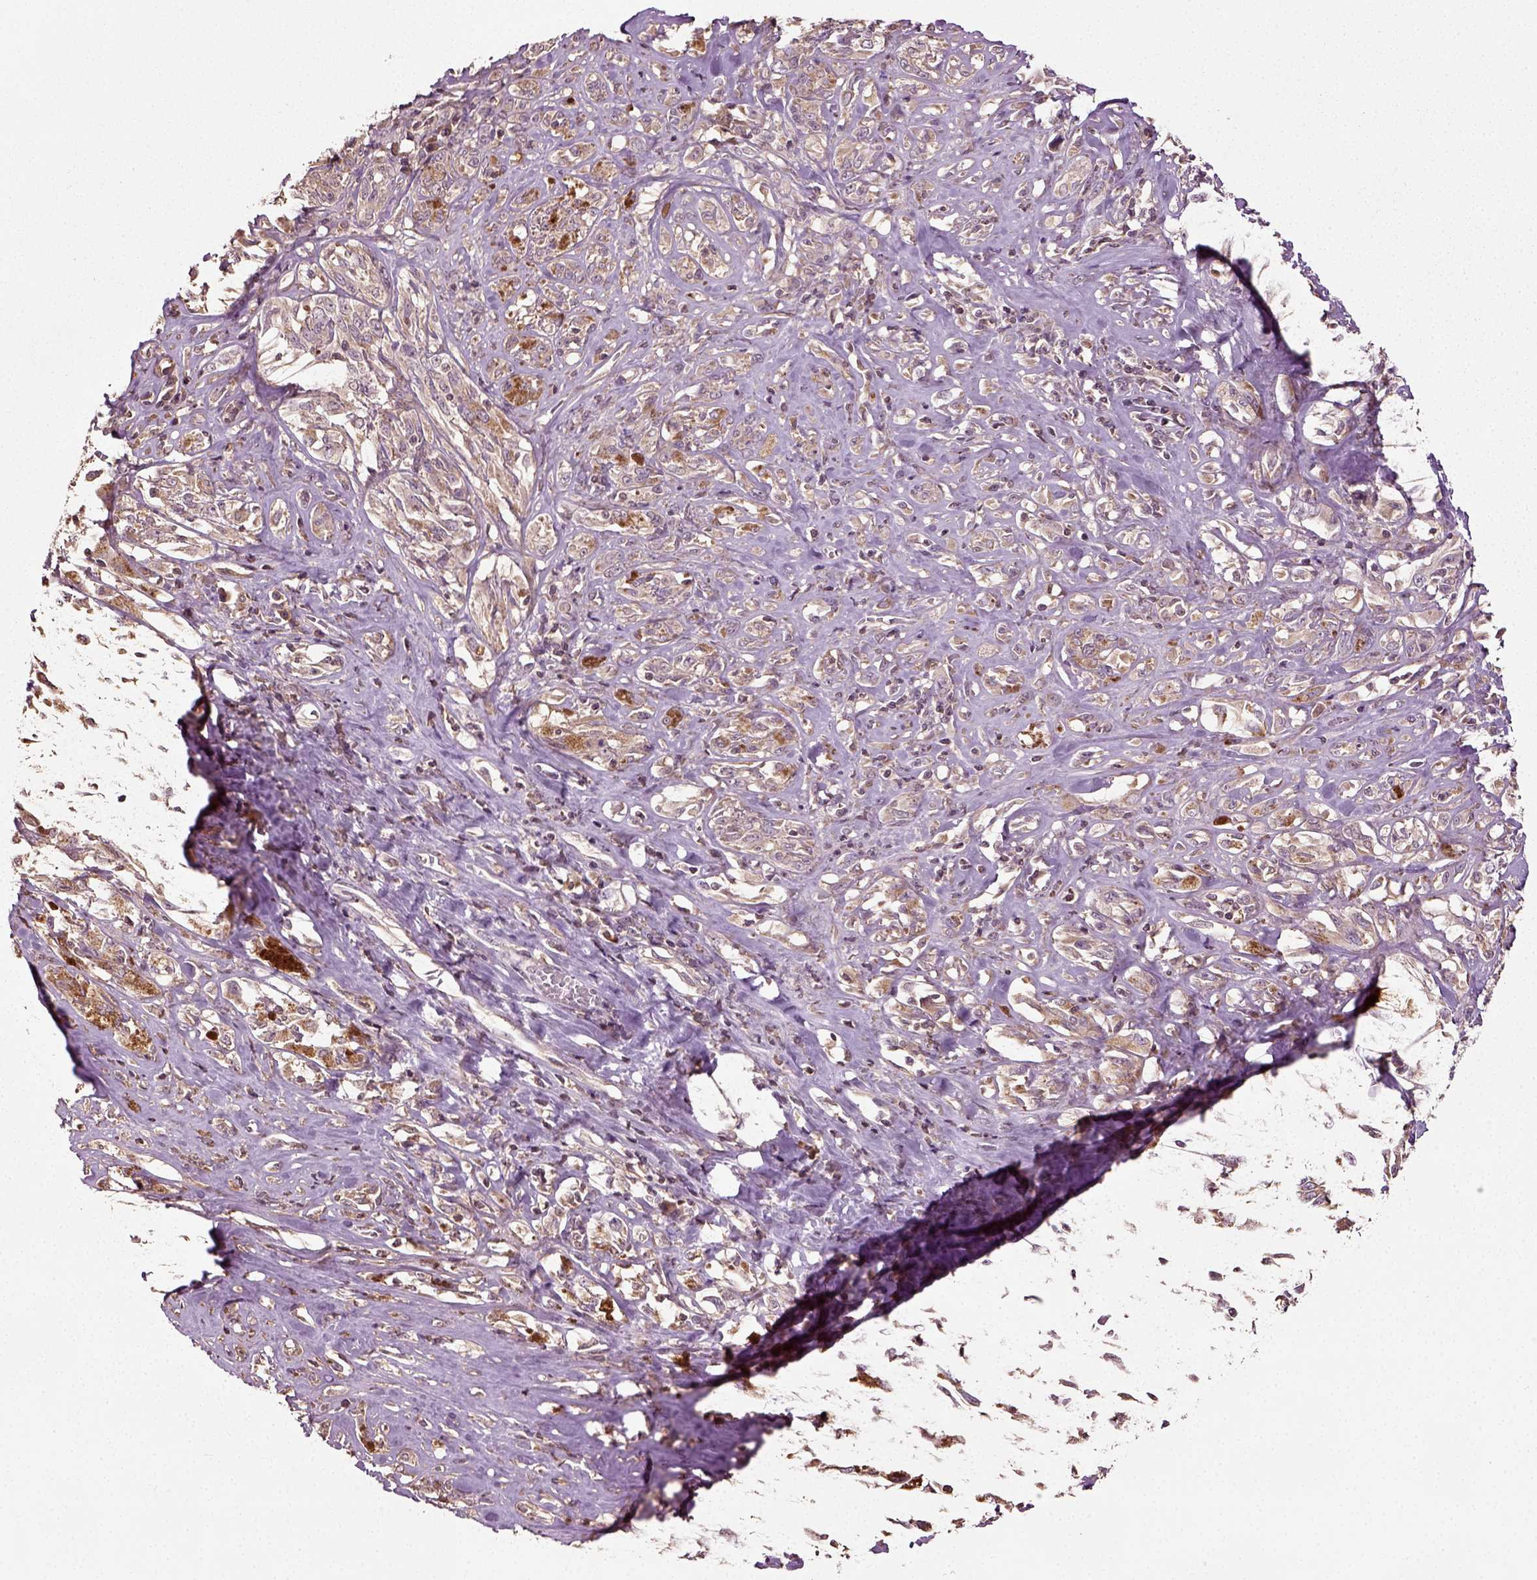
{"staining": {"intensity": "negative", "quantity": "none", "location": "none"}, "tissue": "melanoma", "cell_type": "Tumor cells", "image_type": "cancer", "snomed": [{"axis": "morphology", "description": "Malignant melanoma, NOS"}, {"axis": "topography", "description": "Skin"}], "caption": "DAB (3,3'-diaminobenzidine) immunohistochemical staining of malignant melanoma displays no significant staining in tumor cells.", "gene": "ERV3-1", "patient": {"sex": "female", "age": 91}}